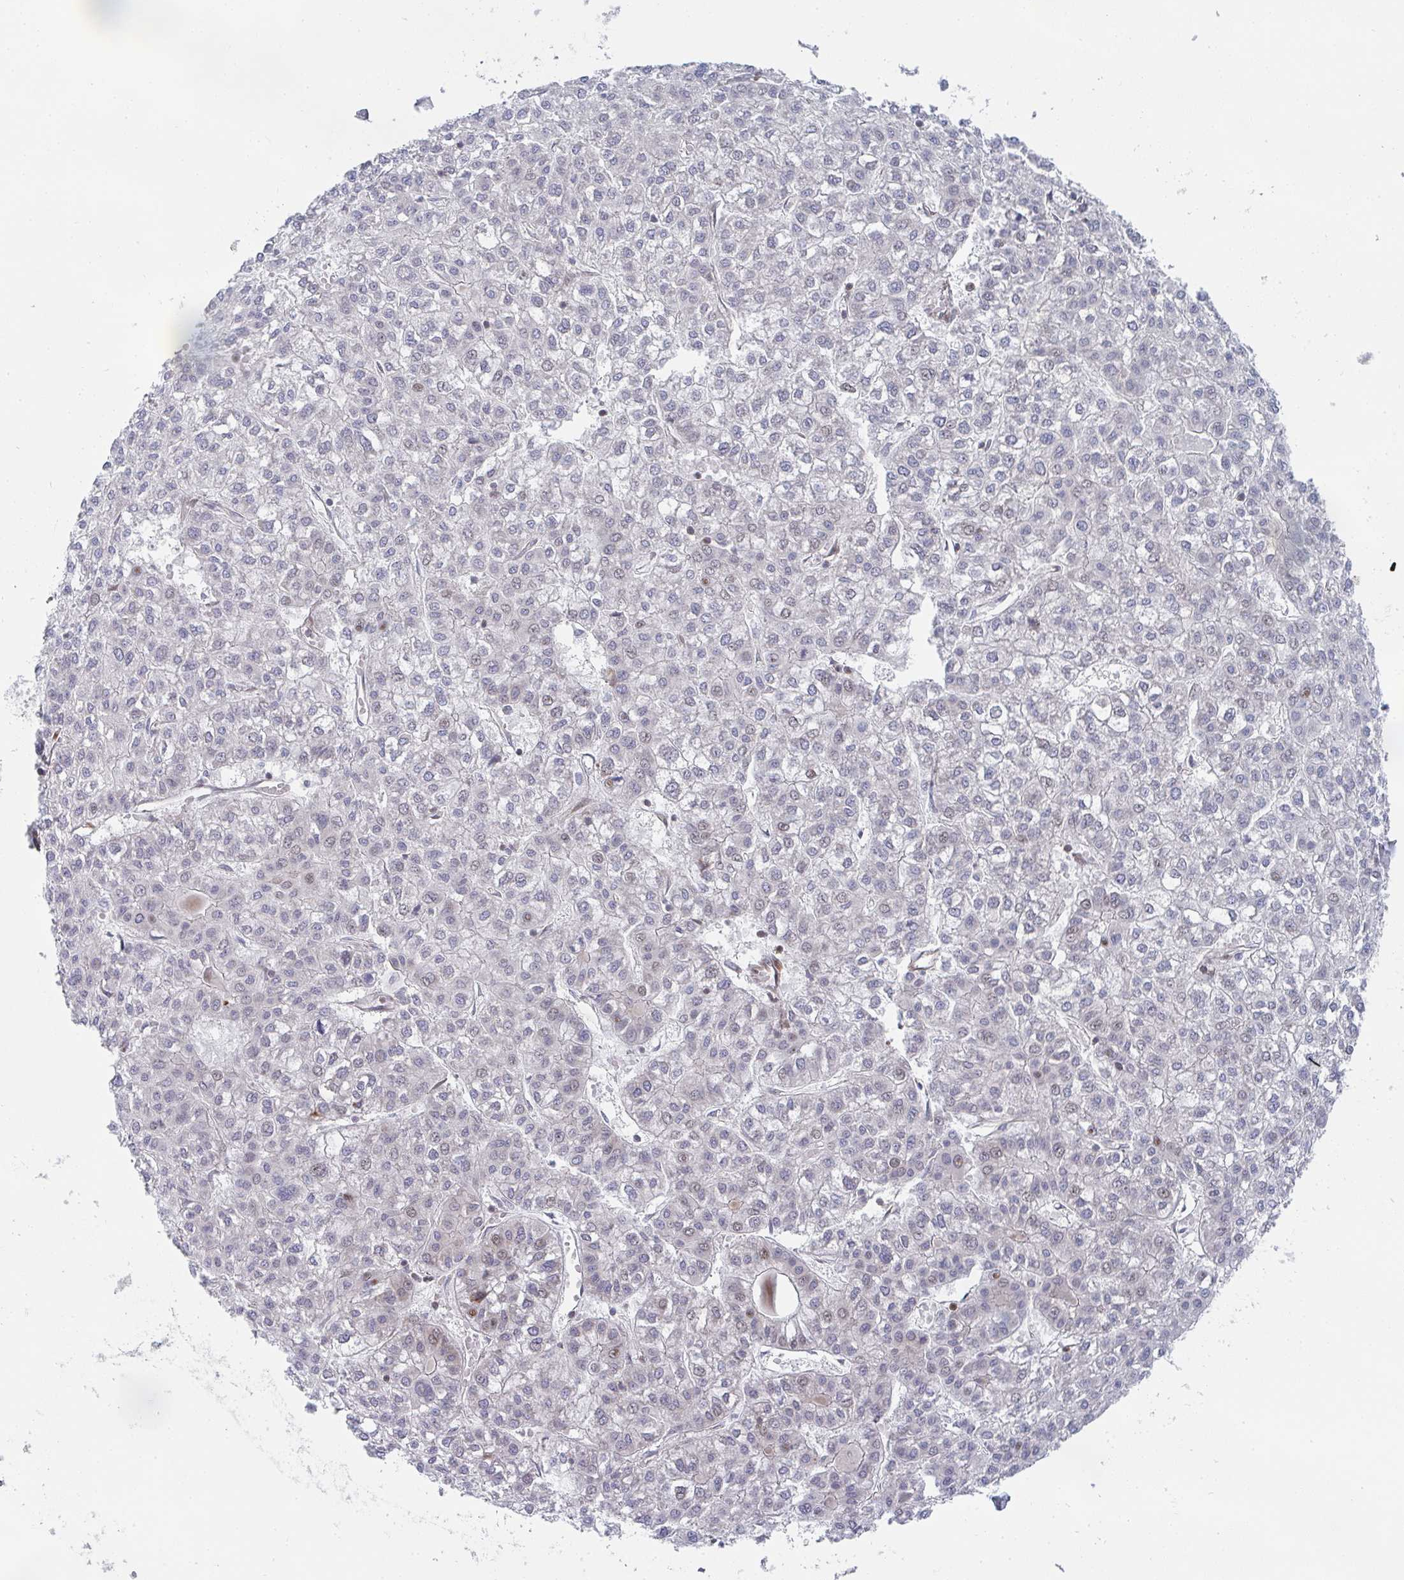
{"staining": {"intensity": "negative", "quantity": "none", "location": "none"}, "tissue": "liver cancer", "cell_type": "Tumor cells", "image_type": "cancer", "snomed": [{"axis": "morphology", "description": "Carcinoma, Hepatocellular, NOS"}, {"axis": "topography", "description": "Liver"}], "caption": "Micrograph shows no significant protein expression in tumor cells of liver hepatocellular carcinoma. The staining is performed using DAB brown chromogen with nuclei counter-stained in using hematoxylin.", "gene": "PRKCH", "patient": {"sex": "female", "age": 43}}